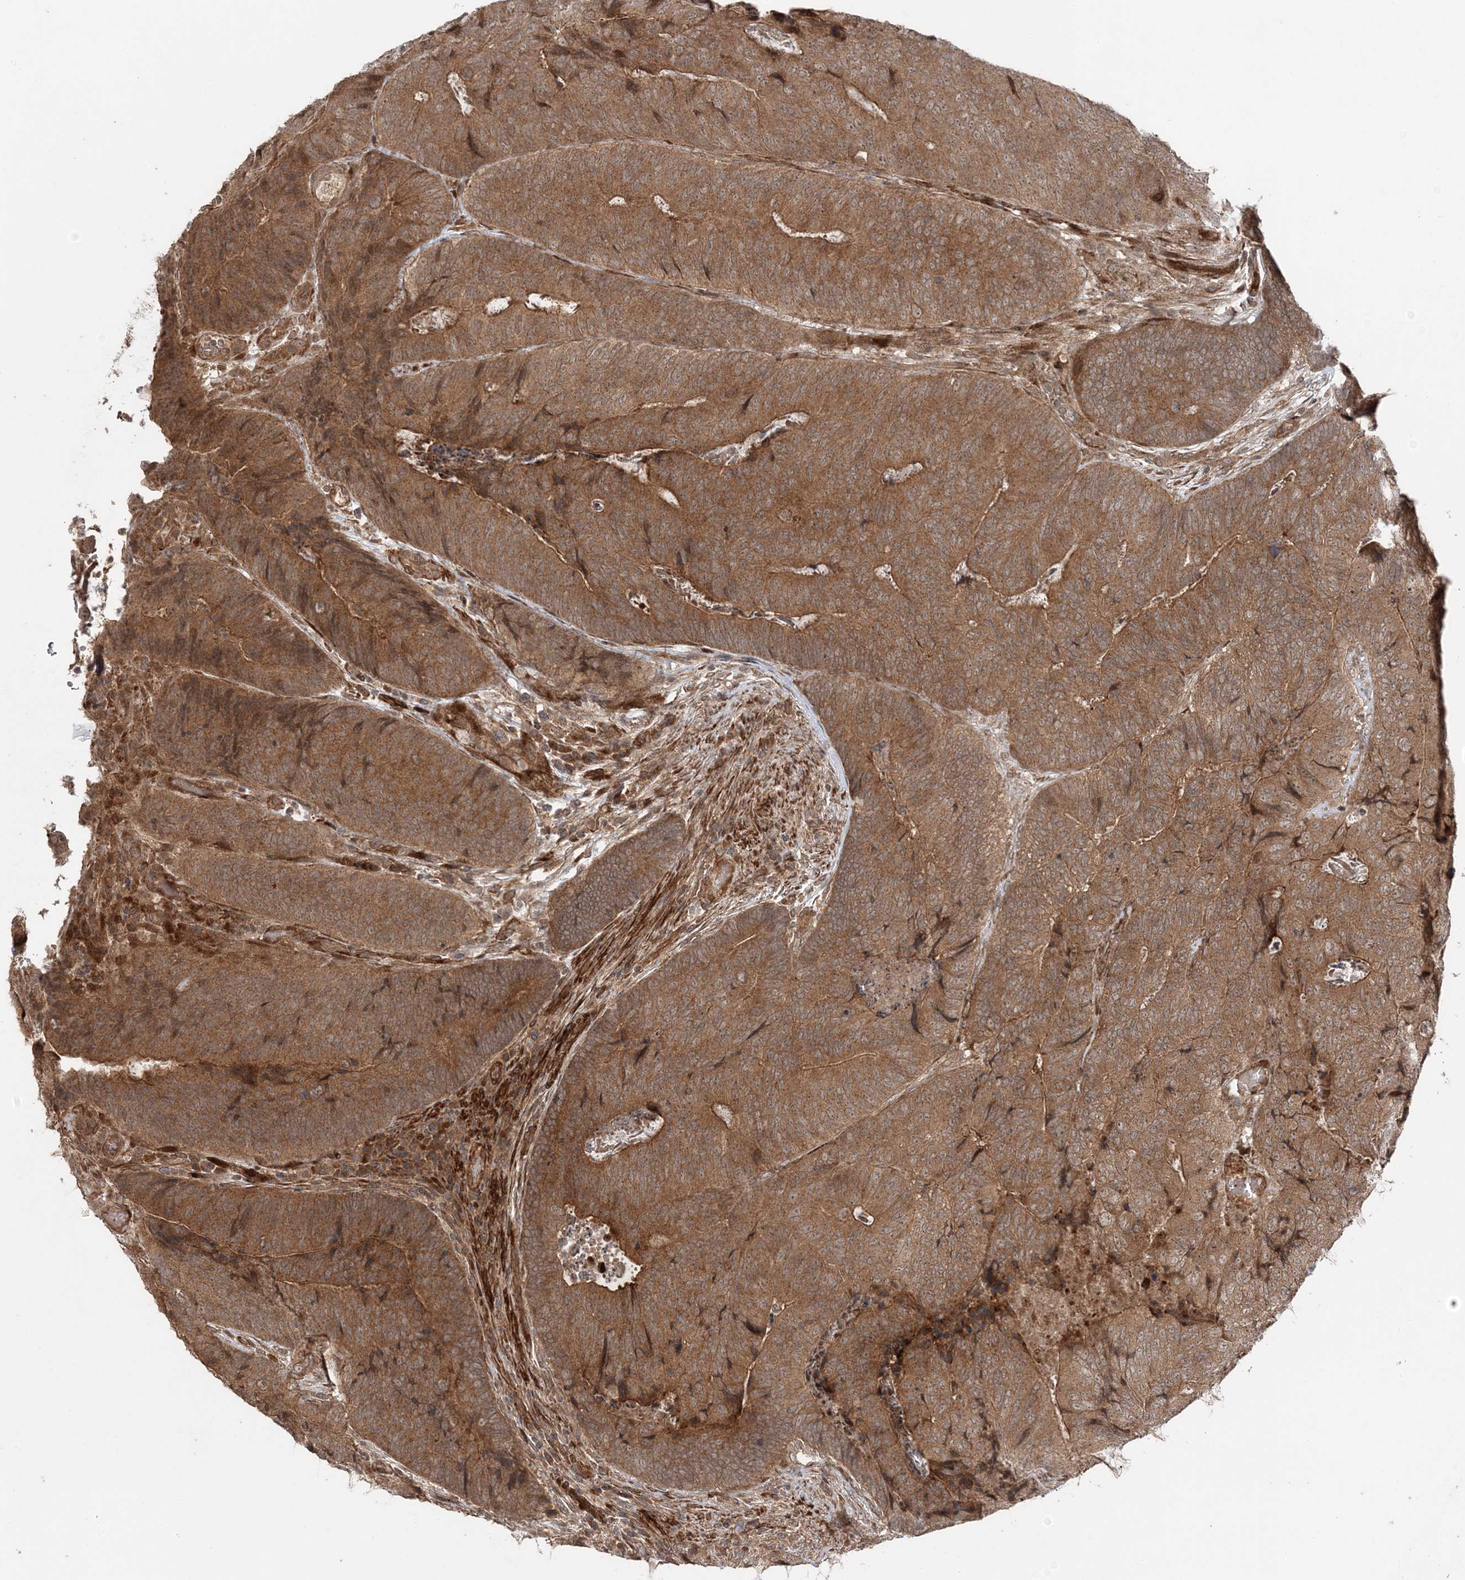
{"staining": {"intensity": "moderate", "quantity": ">75%", "location": "cytoplasmic/membranous"}, "tissue": "colorectal cancer", "cell_type": "Tumor cells", "image_type": "cancer", "snomed": [{"axis": "morphology", "description": "Adenocarcinoma, NOS"}, {"axis": "topography", "description": "Colon"}], "caption": "Immunohistochemistry (IHC) of adenocarcinoma (colorectal) demonstrates medium levels of moderate cytoplasmic/membranous expression in approximately >75% of tumor cells.", "gene": "UBTD2", "patient": {"sex": "female", "age": 67}}